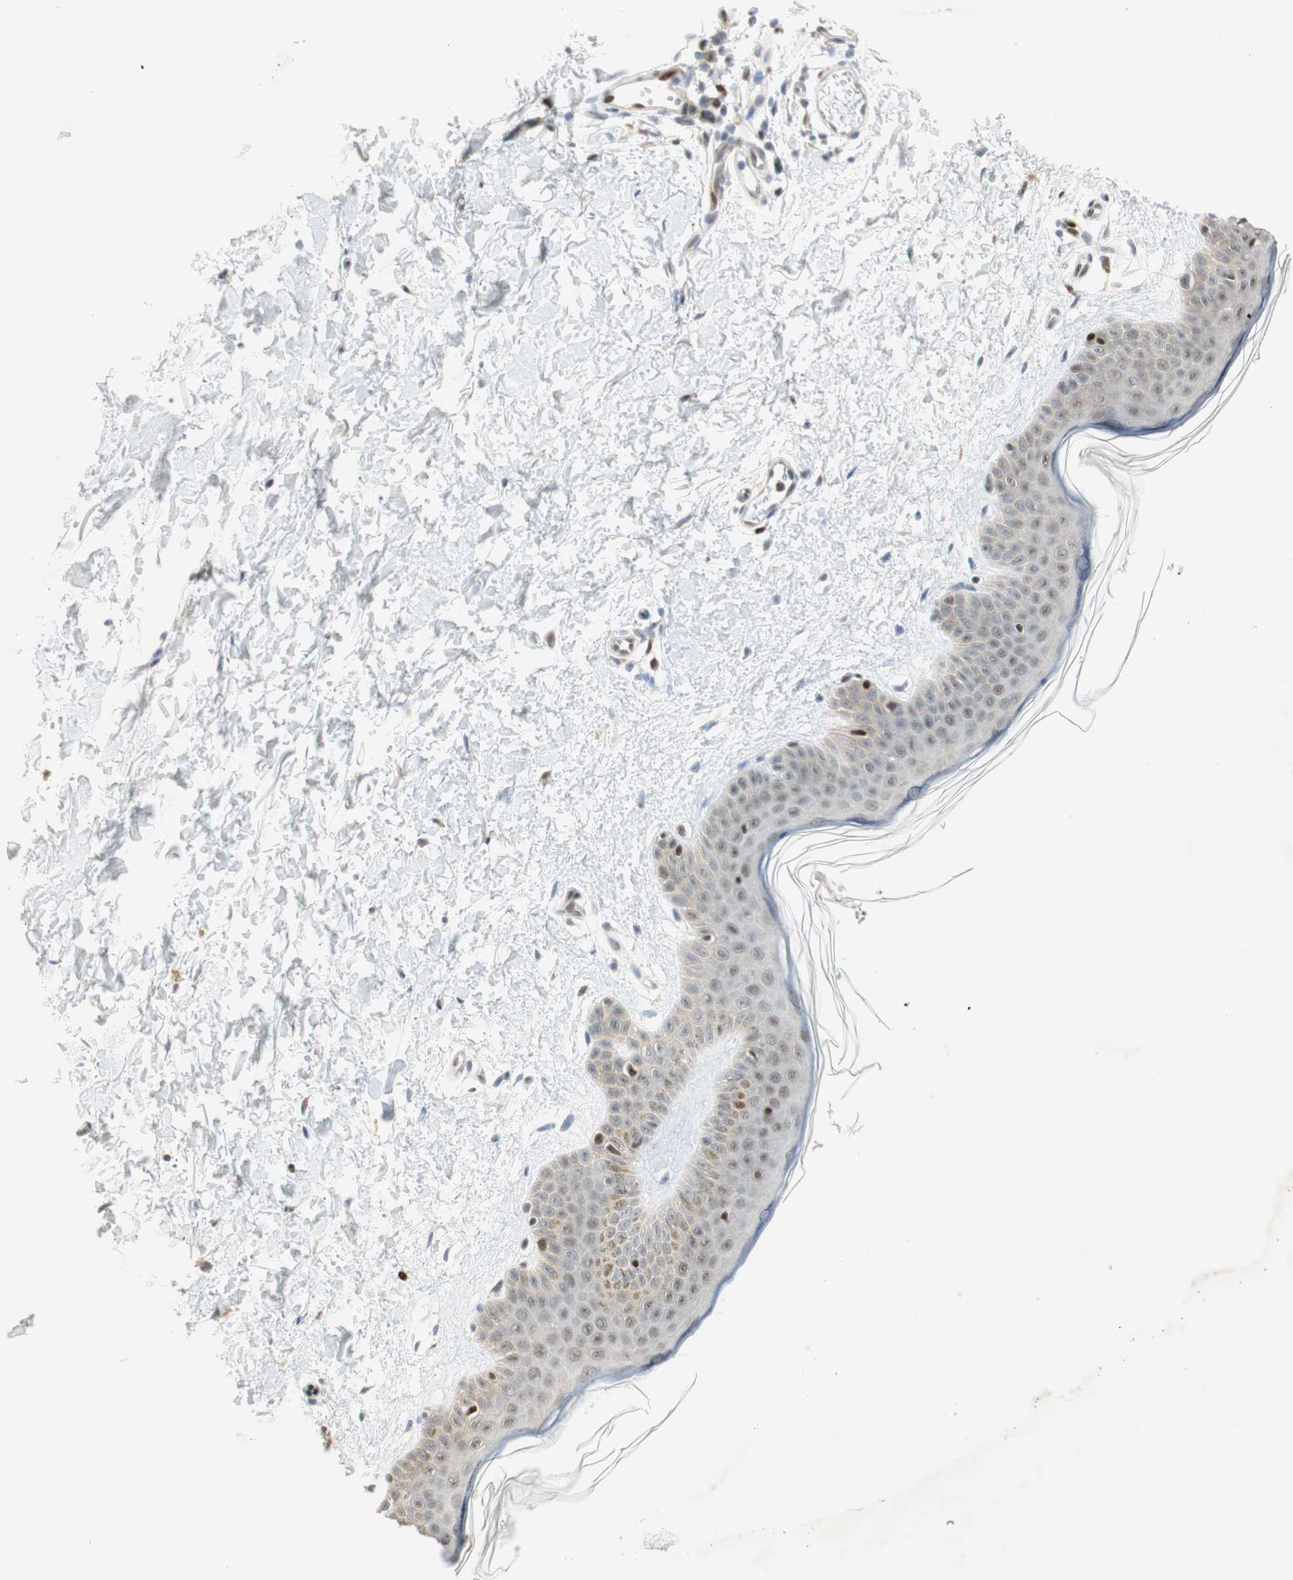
{"staining": {"intensity": "weak", "quantity": "<25%", "location": "nuclear"}, "tissue": "skin", "cell_type": "Fibroblasts", "image_type": "normal", "snomed": [{"axis": "morphology", "description": "Normal tissue, NOS"}, {"axis": "topography", "description": "Skin"}], "caption": "DAB immunohistochemical staining of benign human skin demonstrates no significant expression in fibroblasts.", "gene": "MSX2", "patient": {"sex": "female", "age": 56}}